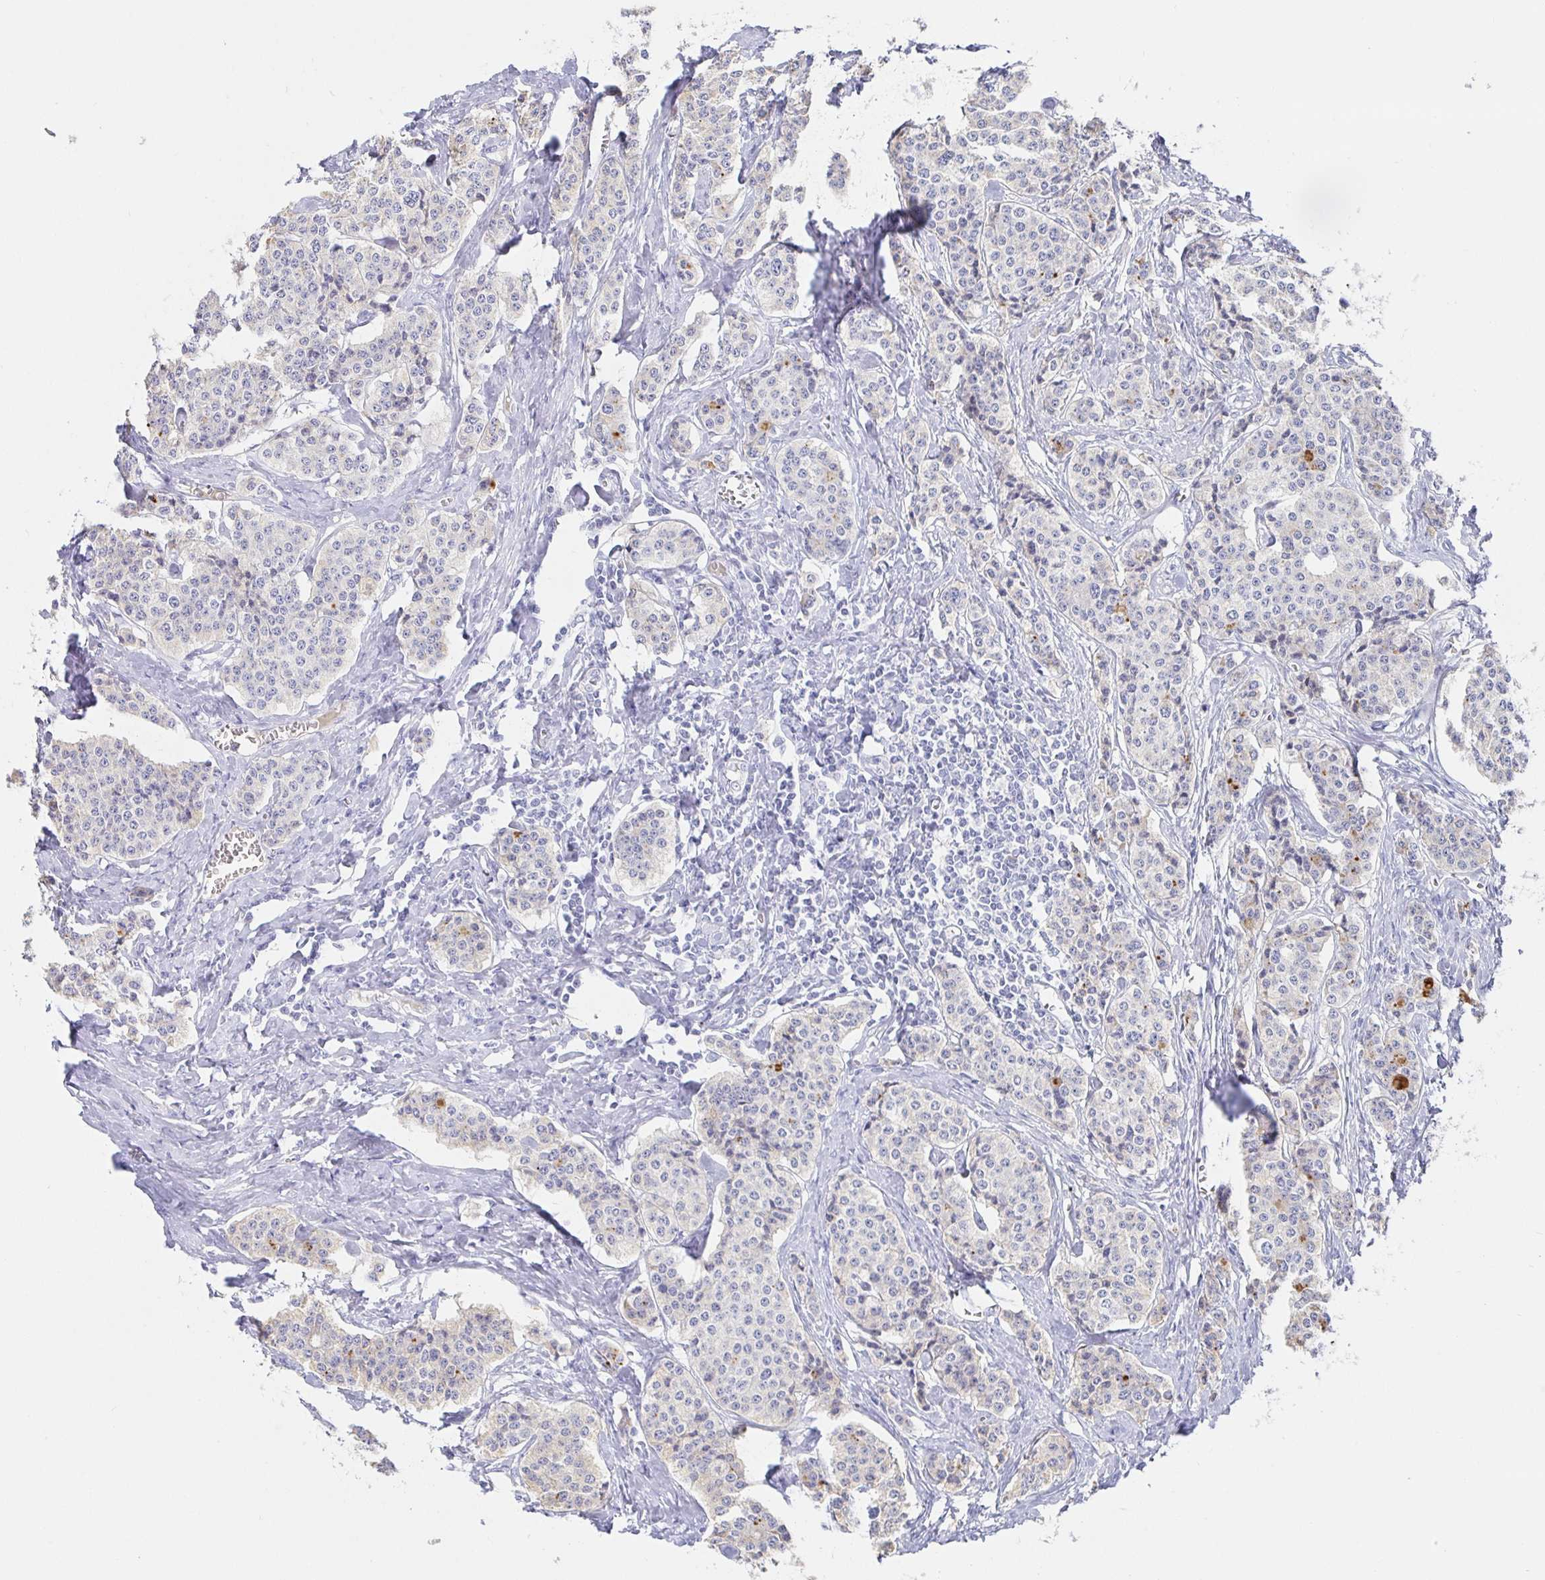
{"staining": {"intensity": "strong", "quantity": "<25%", "location": "cytoplasmic/membranous"}, "tissue": "carcinoid", "cell_type": "Tumor cells", "image_type": "cancer", "snomed": [{"axis": "morphology", "description": "Carcinoid, malignant, NOS"}, {"axis": "topography", "description": "Small intestine"}], "caption": "This is an image of immunohistochemistry staining of carcinoid (malignant), which shows strong staining in the cytoplasmic/membranous of tumor cells.", "gene": "SIAH3", "patient": {"sex": "female", "age": 64}}